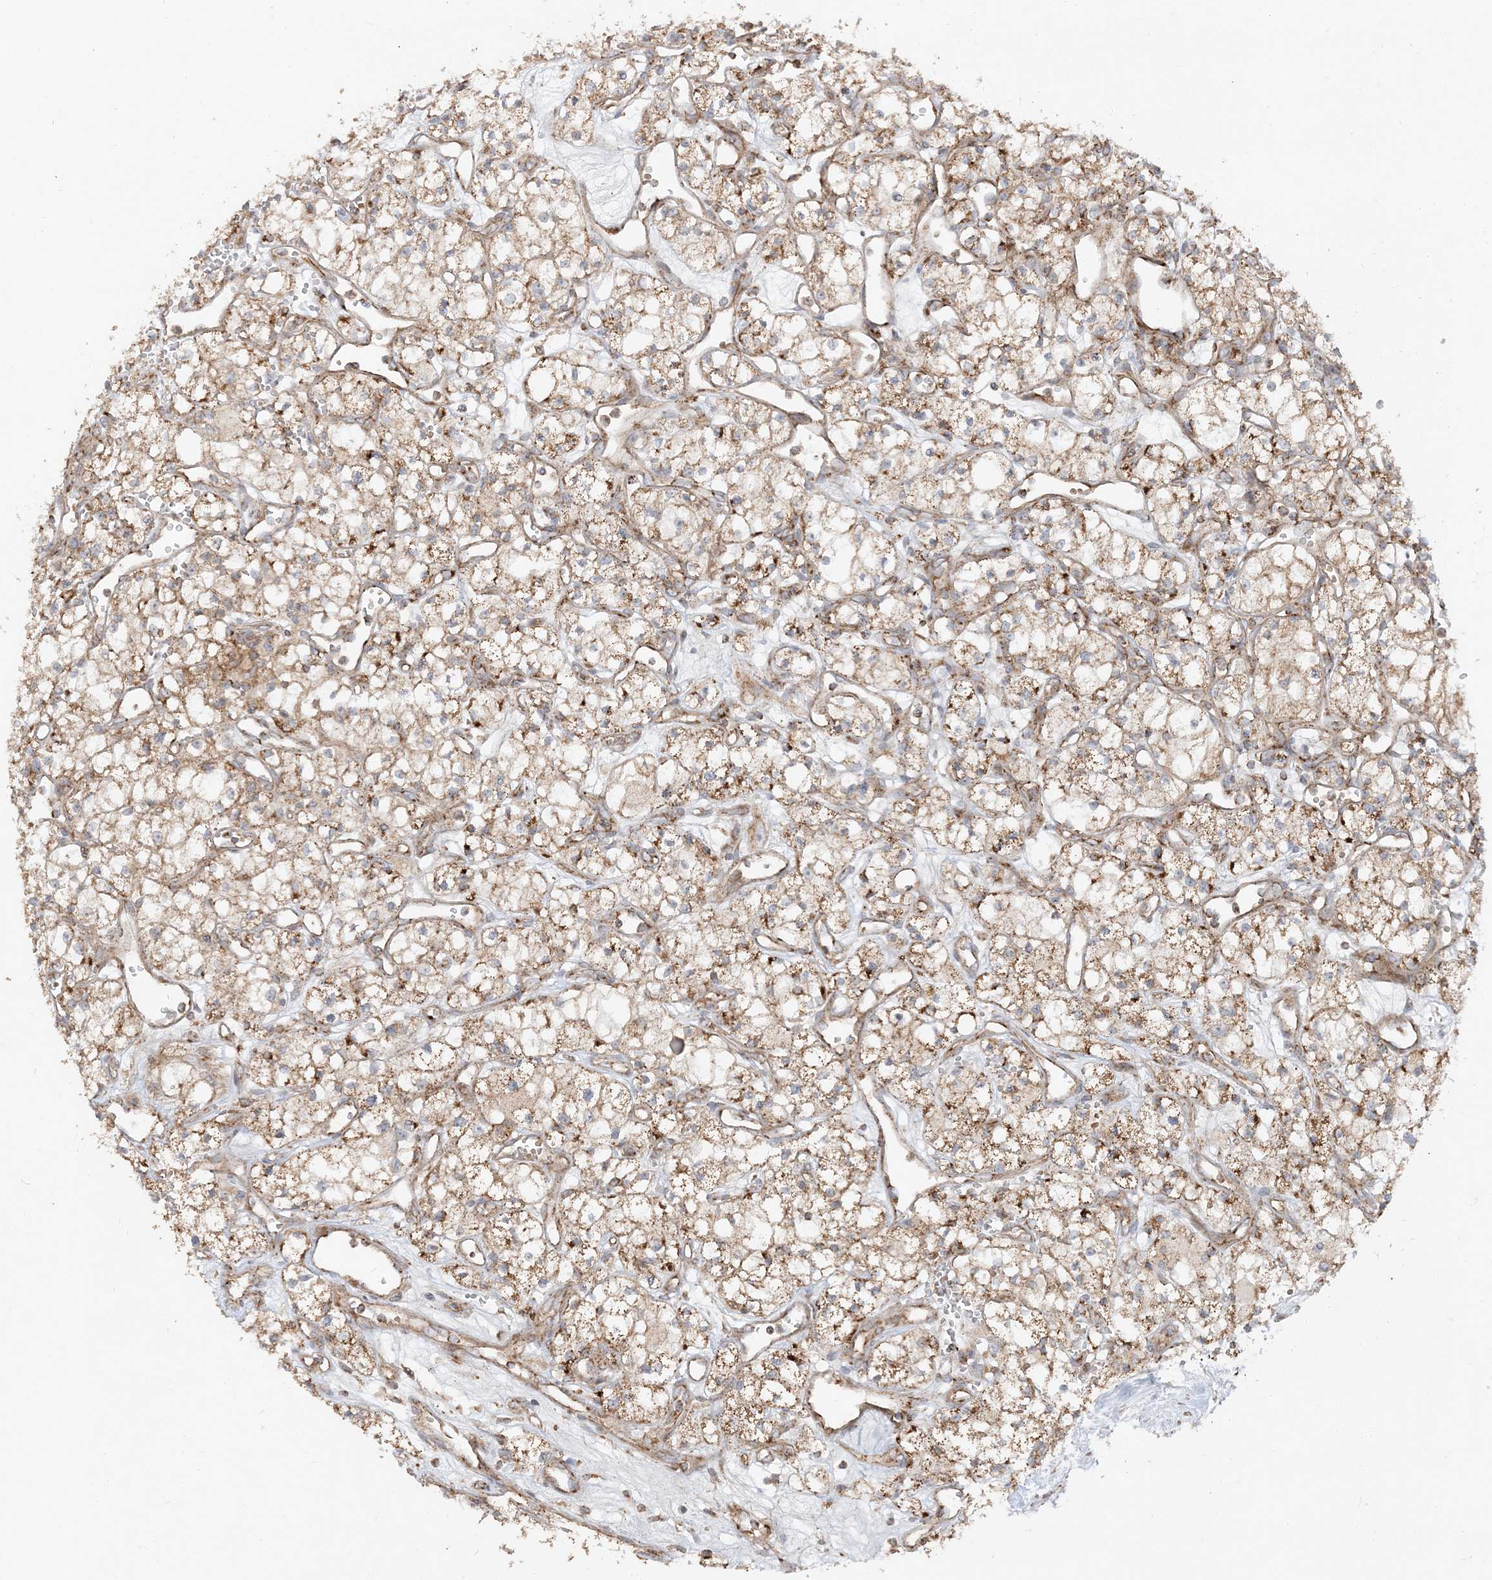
{"staining": {"intensity": "moderate", "quantity": "25%-75%", "location": "cytoplasmic/membranous"}, "tissue": "renal cancer", "cell_type": "Tumor cells", "image_type": "cancer", "snomed": [{"axis": "morphology", "description": "Adenocarcinoma, NOS"}, {"axis": "topography", "description": "Kidney"}], "caption": "About 25%-75% of tumor cells in renal cancer reveal moderate cytoplasmic/membranous protein expression as visualized by brown immunohistochemical staining.", "gene": "AARS2", "patient": {"sex": "male", "age": 59}}